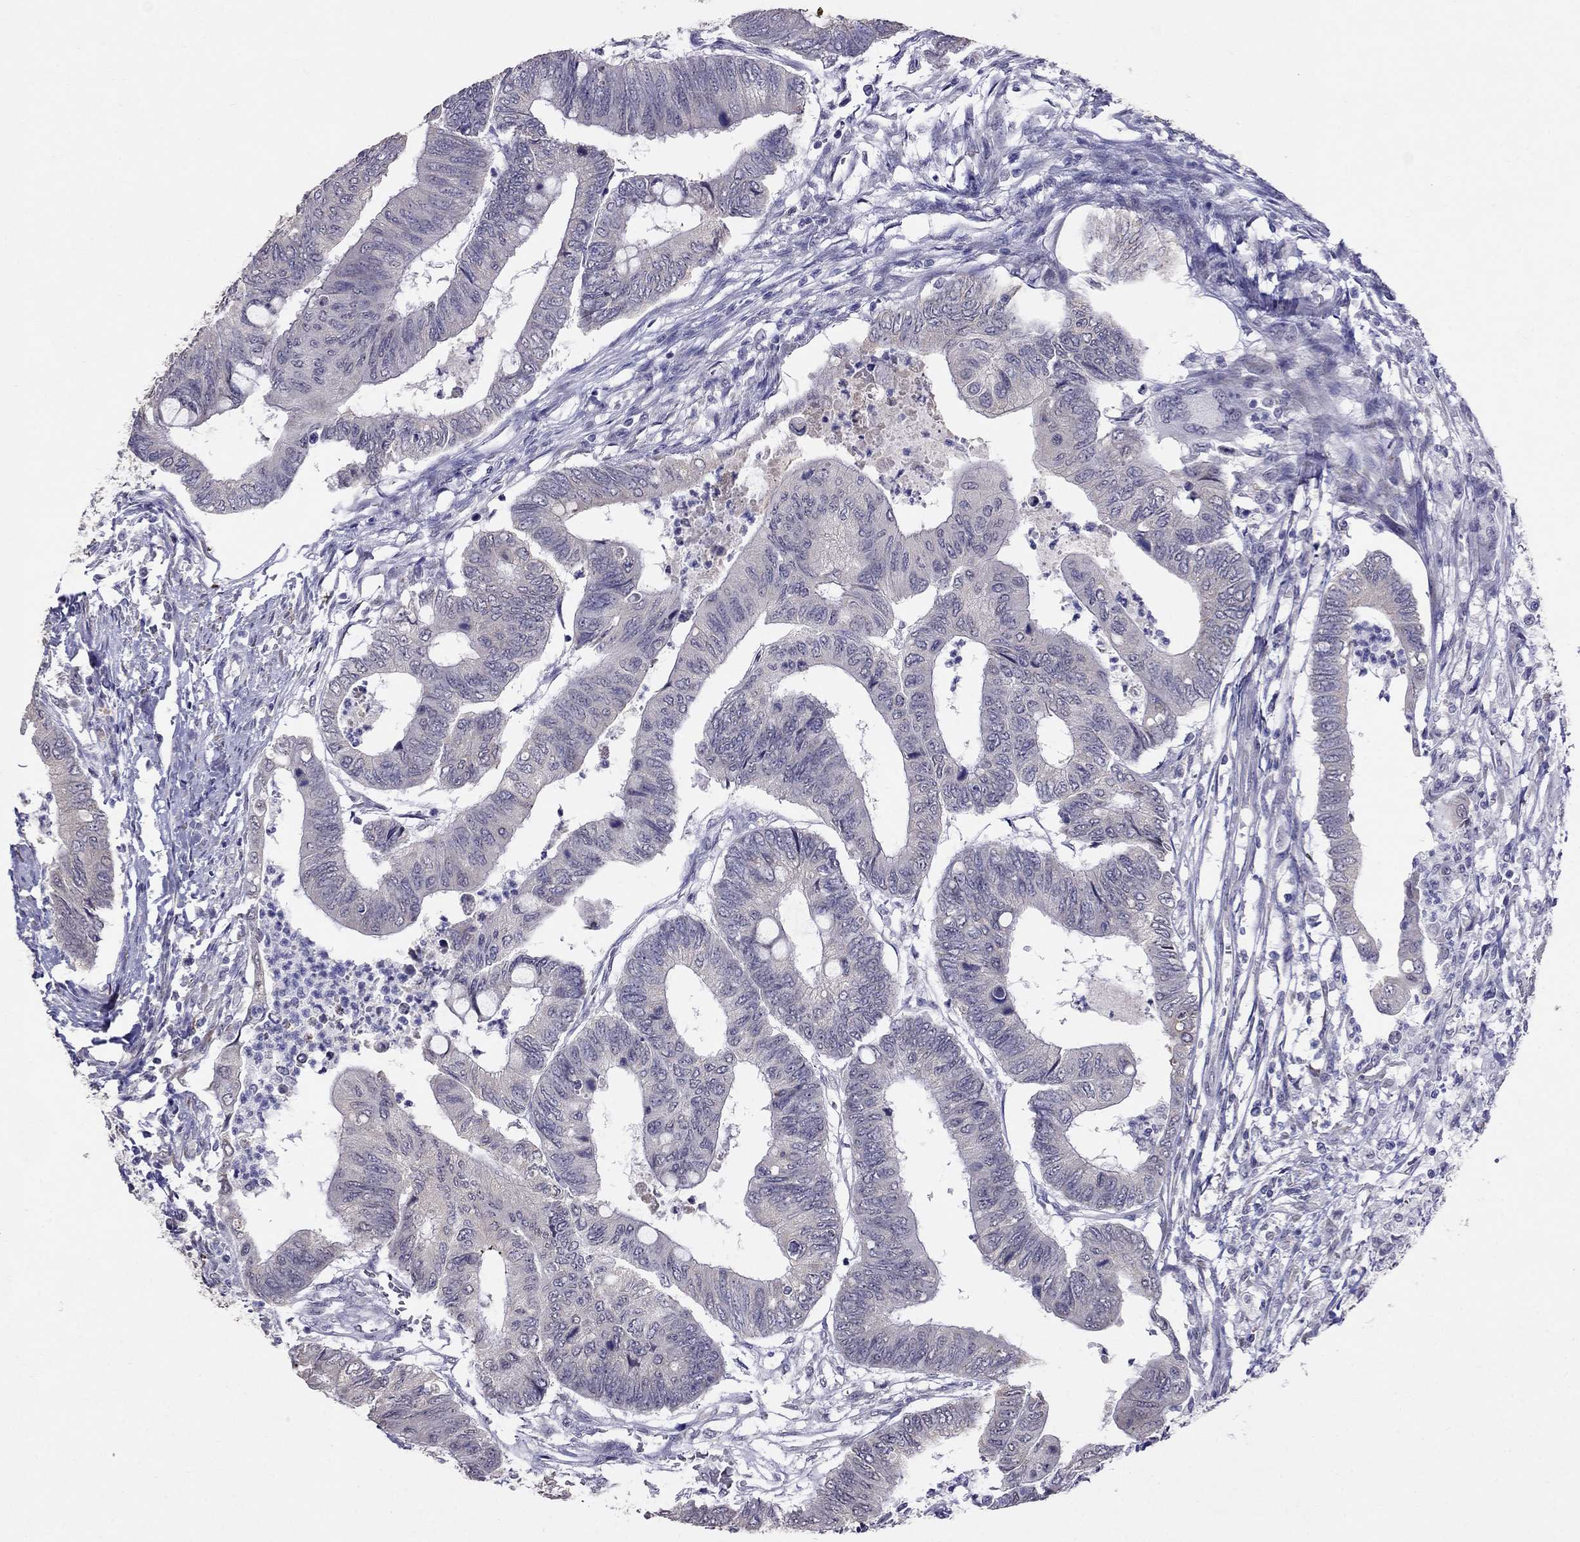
{"staining": {"intensity": "negative", "quantity": "none", "location": "none"}, "tissue": "colorectal cancer", "cell_type": "Tumor cells", "image_type": "cancer", "snomed": [{"axis": "morphology", "description": "Normal tissue, NOS"}, {"axis": "morphology", "description": "Adenocarcinoma, NOS"}, {"axis": "topography", "description": "Rectum"}, {"axis": "topography", "description": "Peripheral nerve tissue"}], "caption": "Micrograph shows no protein positivity in tumor cells of adenocarcinoma (colorectal) tissue.", "gene": "MYO3B", "patient": {"sex": "male", "age": 92}}